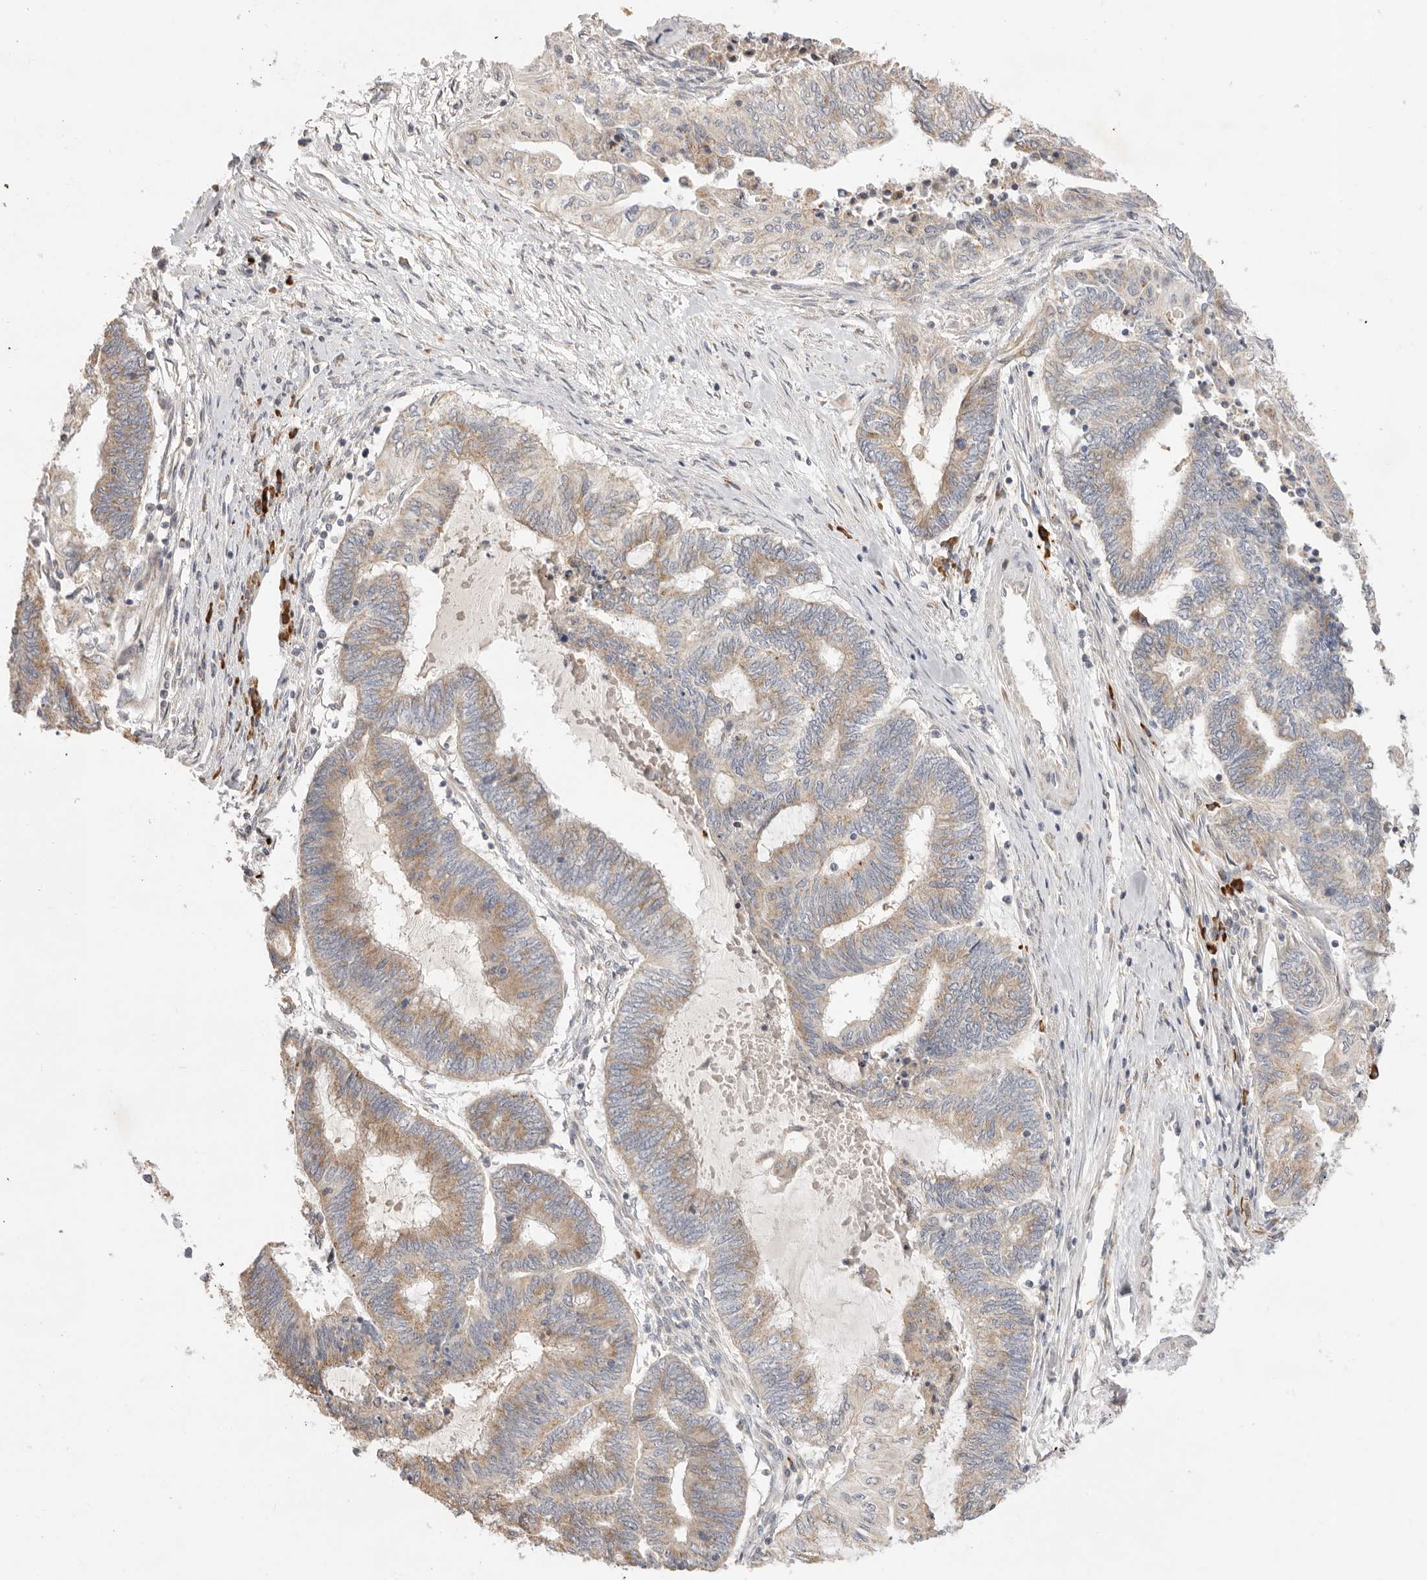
{"staining": {"intensity": "moderate", "quantity": ">75%", "location": "cytoplasmic/membranous"}, "tissue": "endometrial cancer", "cell_type": "Tumor cells", "image_type": "cancer", "snomed": [{"axis": "morphology", "description": "Adenocarcinoma, NOS"}, {"axis": "topography", "description": "Uterus"}, {"axis": "topography", "description": "Endometrium"}], "caption": "This is a histology image of immunohistochemistry staining of endometrial adenocarcinoma, which shows moderate expression in the cytoplasmic/membranous of tumor cells.", "gene": "USH1C", "patient": {"sex": "female", "age": 70}}